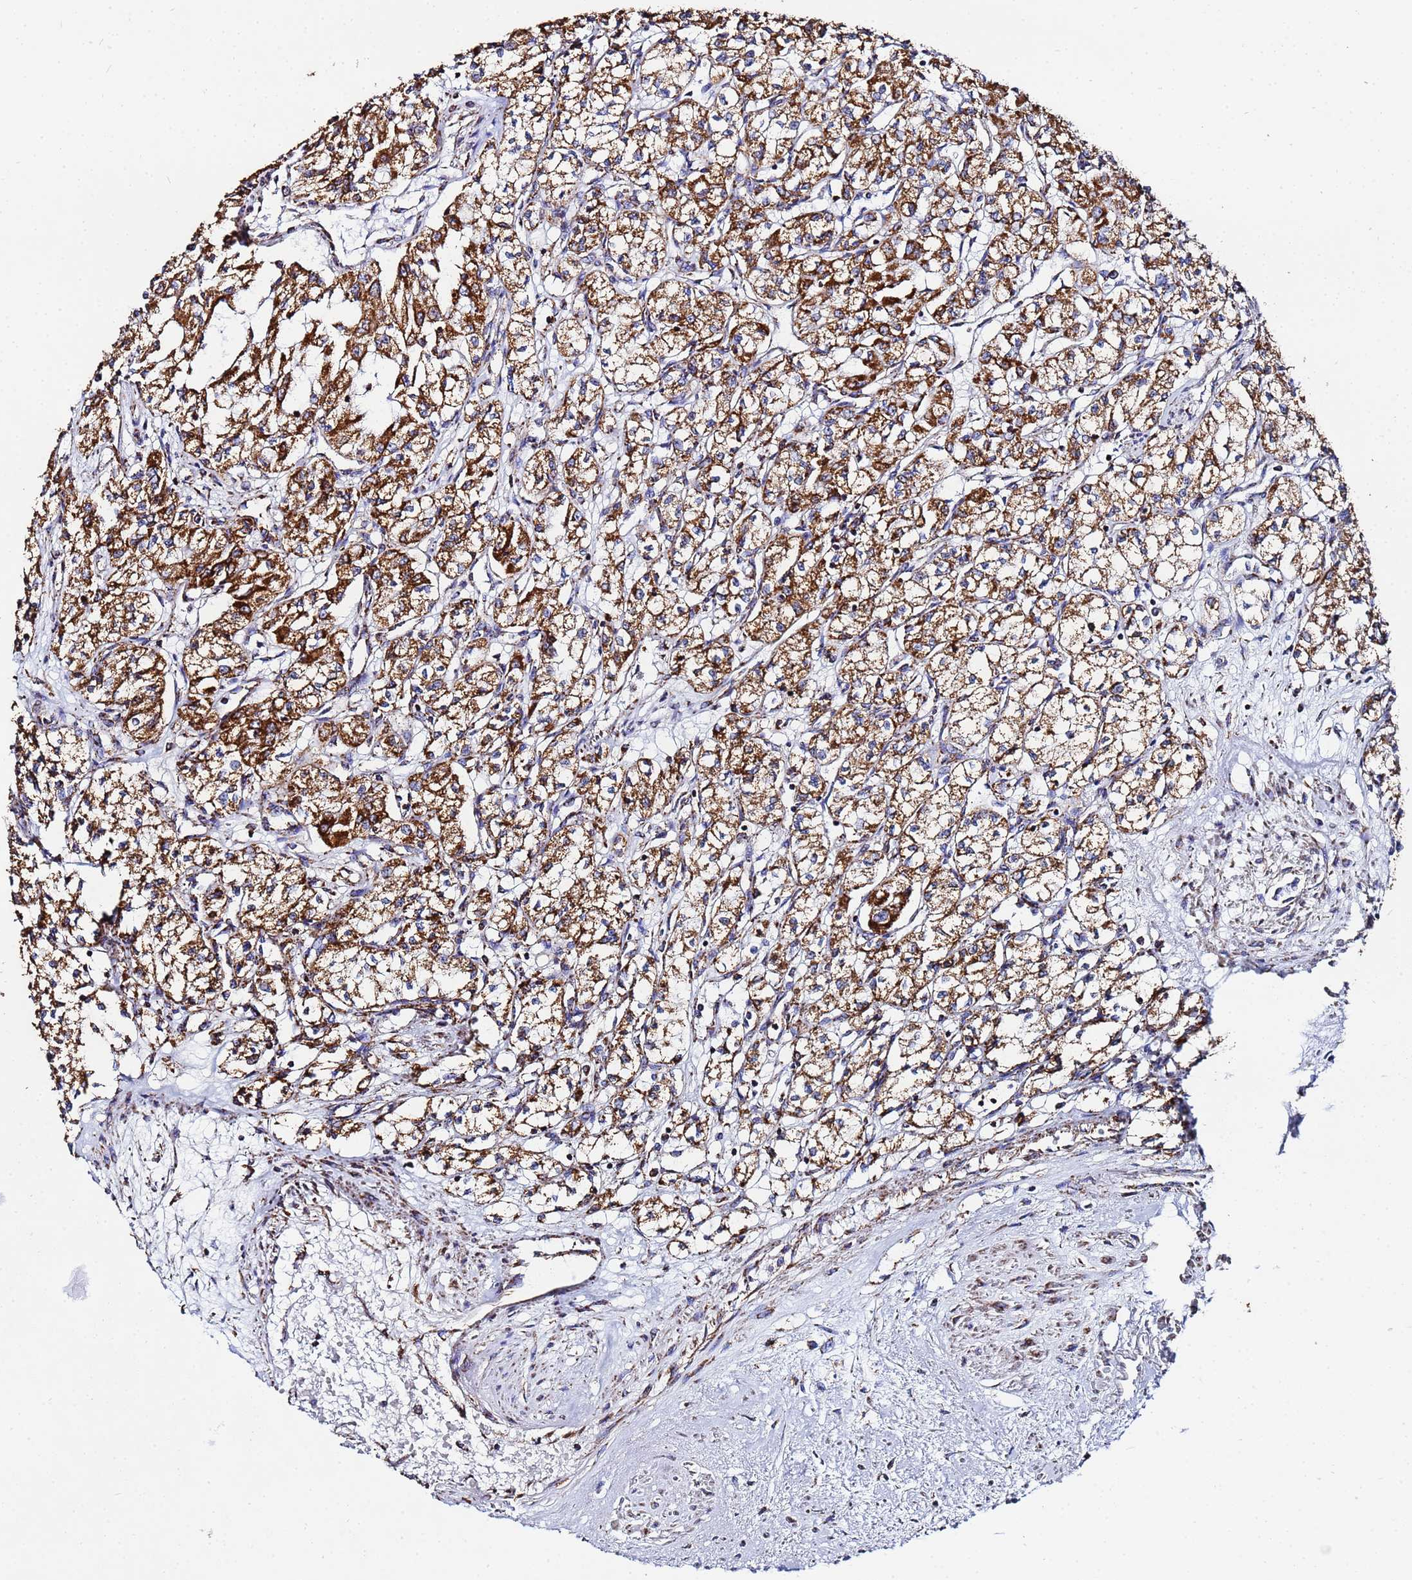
{"staining": {"intensity": "strong", "quantity": ">75%", "location": "cytoplasmic/membranous"}, "tissue": "renal cancer", "cell_type": "Tumor cells", "image_type": "cancer", "snomed": [{"axis": "morphology", "description": "Adenocarcinoma, NOS"}, {"axis": "topography", "description": "Kidney"}], "caption": "Brown immunohistochemical staining in human renal cancer (adenocarcinoma) displays strong cytoplasmic/membranous staining in approximately >75% of tumor cells.", "gene": "GLUD1", "patient": {"sex": "male", "age": 59}}